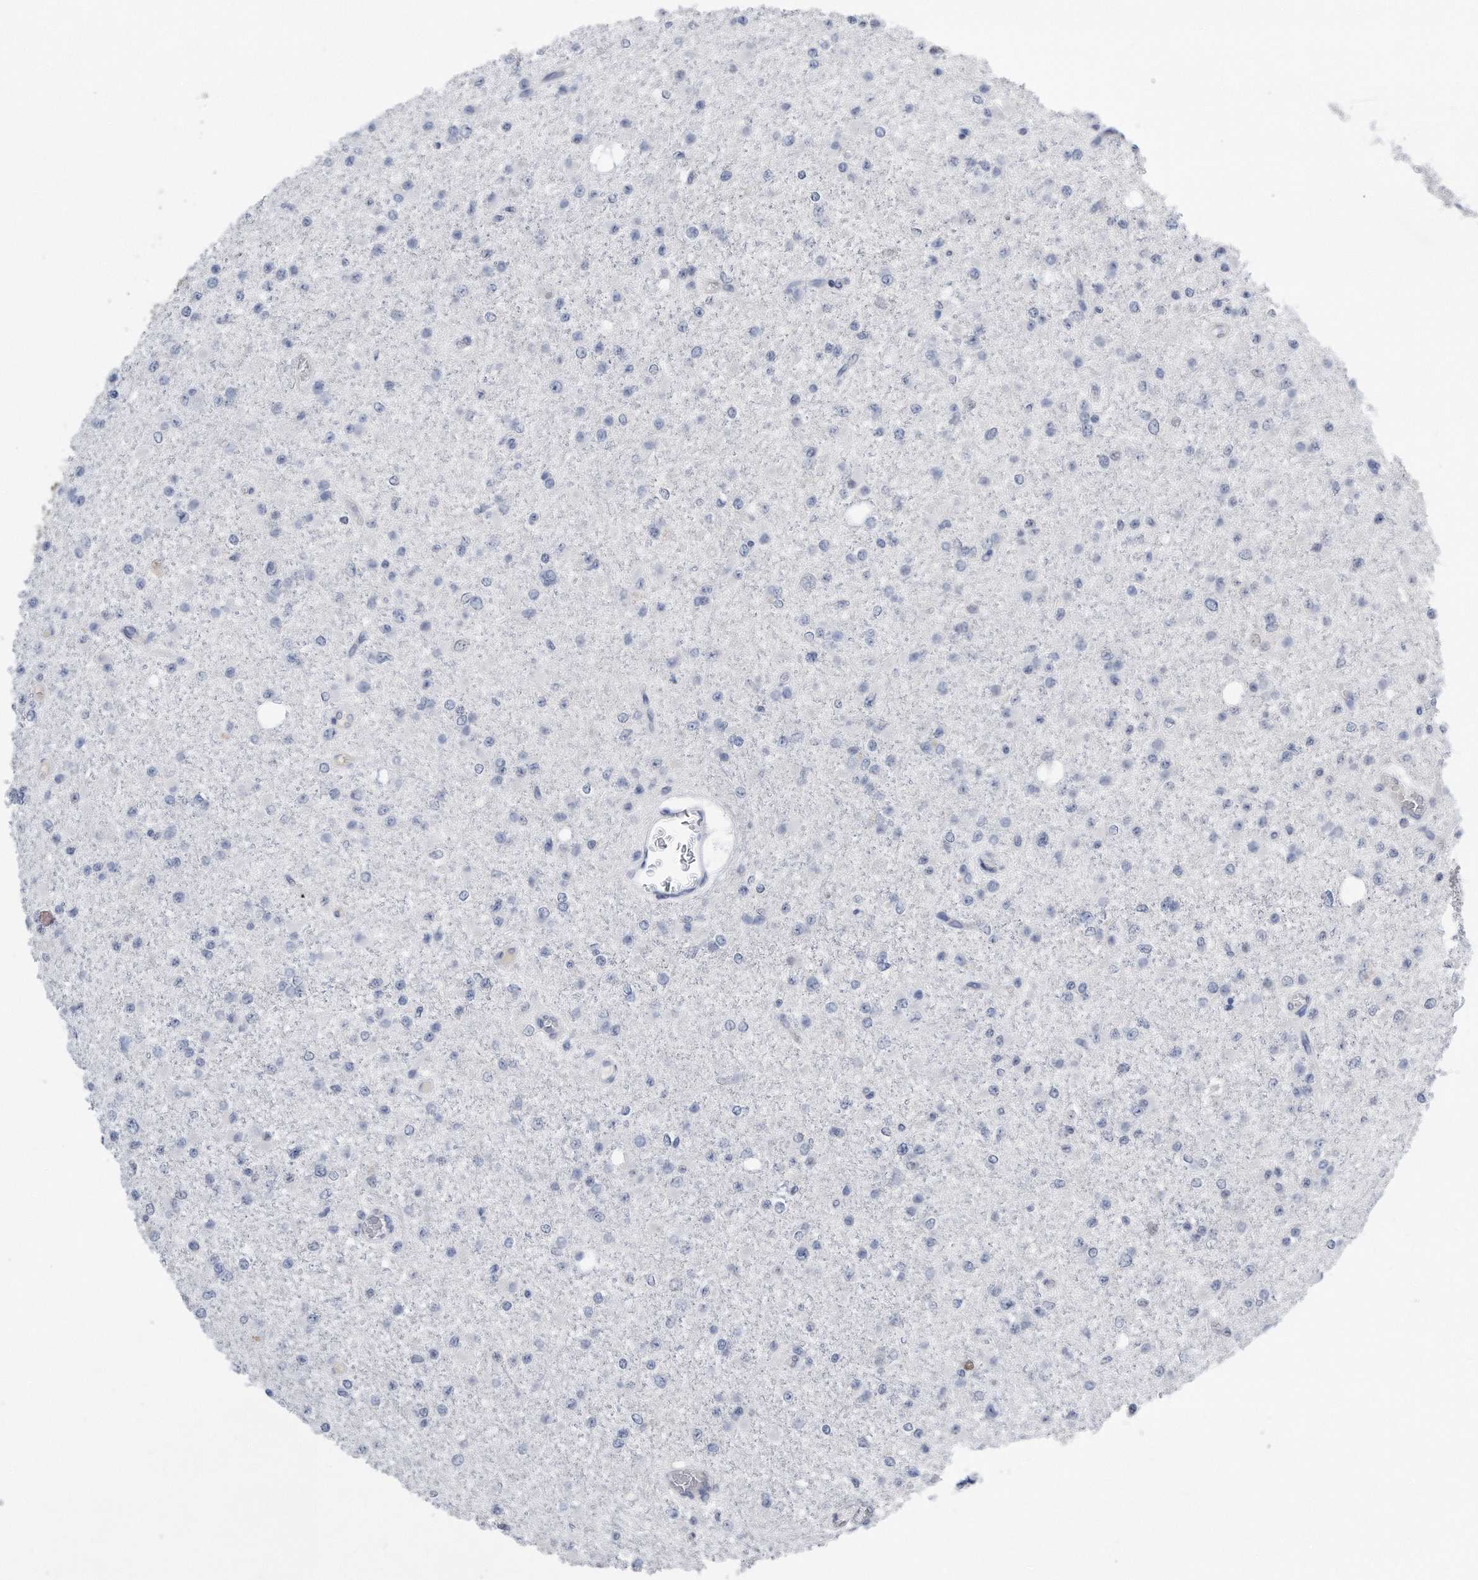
{"staining": {"intensity": "negative", "quantity": "none", "location": "none"}, "tissue": "glioma", "cell_type": "Tumor cells", "image_type": "cancer", "snomed": [{"axis": "morphology", "description": "Glioma, malignant, Low grade"}, {"axis": "topography", "description": "Brain"}], "caption": "IHC of low-grade glioma (malignant) reveals no staining in tumor cells. (Brightfield microscopy of DAB IHC at high magnification).", "gene": "PCNA", "patient": {"sex": "female", "age": 22}}